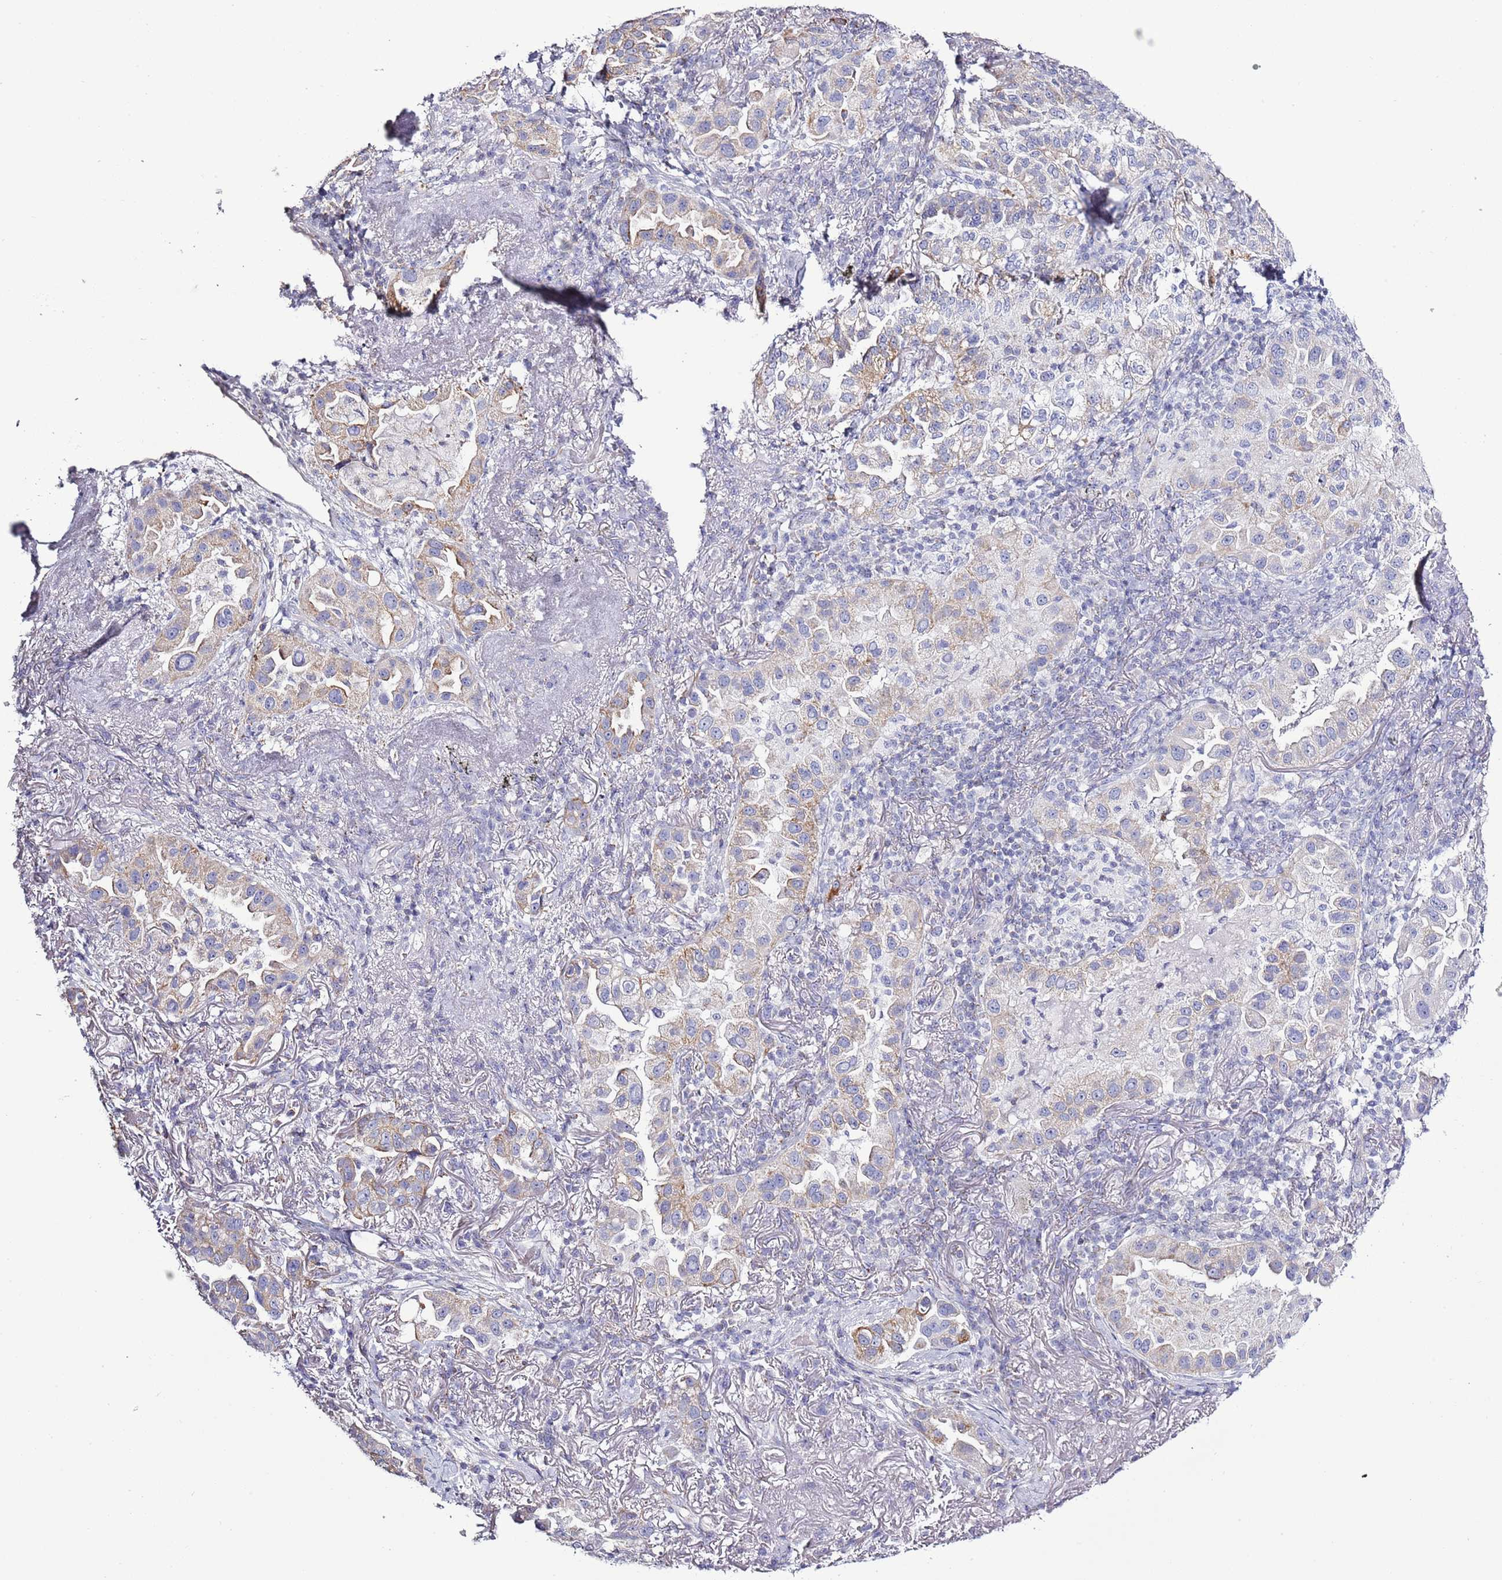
{"staining": {"intensity": "weak", "quantity": "25%-75%", "location": "cytoplasmic/membranous"}, "tissue": "lung cancer", "cell_type": "Tumor cells", "image_type": "cancer", "snomed": [{"axis": "morphology", "description": "Adenocarcinoma, NOS"}, {"axis": "topography", "description": "Lung"}], "caption": "Protein expression analysis of lung adenocarcinoma shows weak cytoplasmic/membranous positivity in approximately 25%-75% of tumor cells.", "gene": "SLC23A1", "patient": {"sex": "female", "age": 69}}